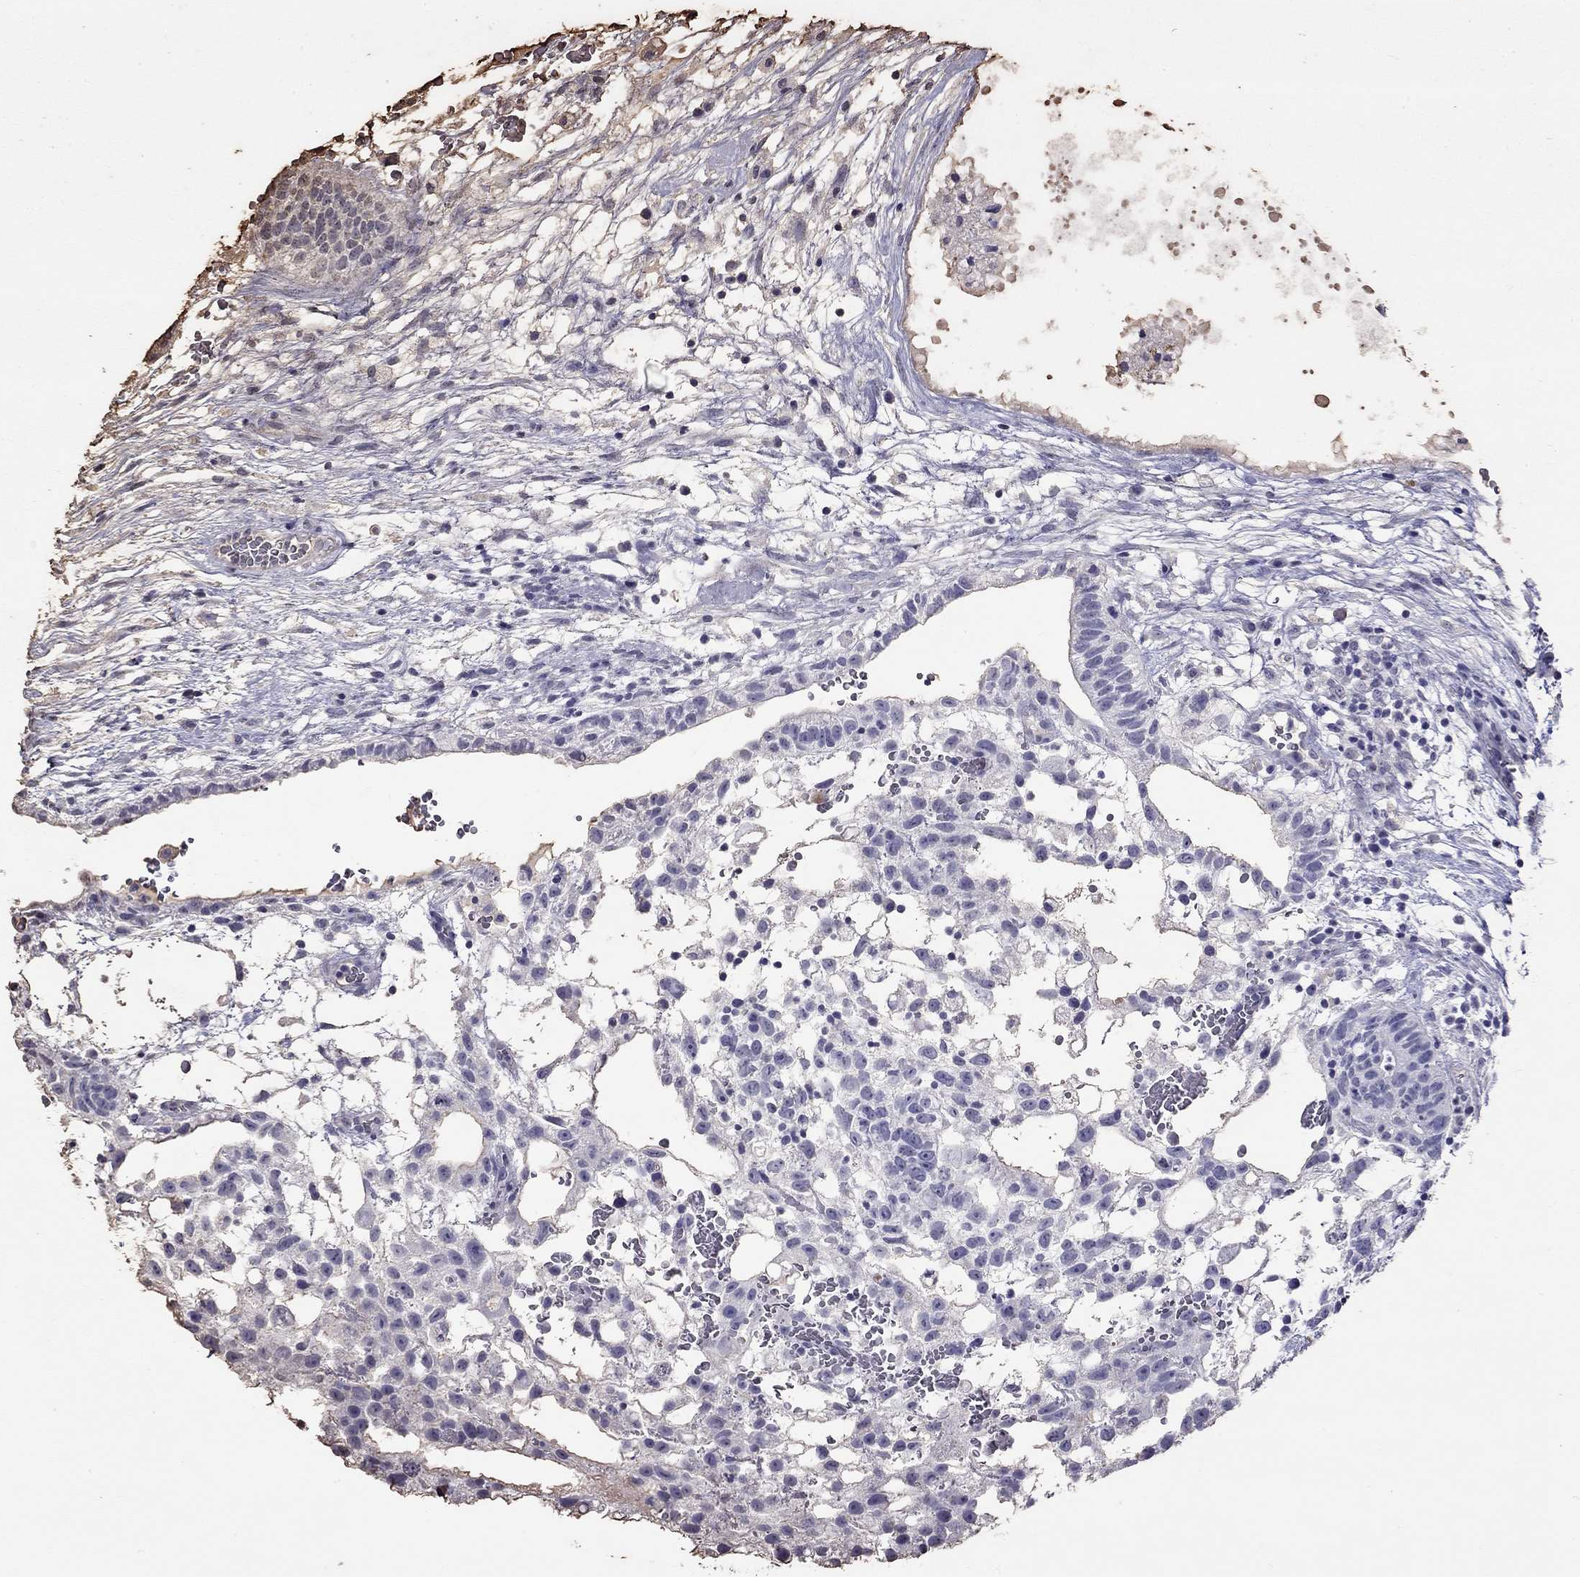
{"staining": {"intensity": "negative", "quantity": "none", "location": "none"}, "tissue": "testis cancer", "cell_type": "Tumor cells", "image_type": "cancer", "snomed": [{"axis": "morphology", "description": "Normal tissue, NOS"}, {"axis": "morphology", "description": "Carcinoma, Embryonal, NOS"}, {"axis": "topography", "description": "Testis"}], "caption": "Testis embryonal carcinoma was stained to show a protein in brown. There is no significant positivity in tumor cells. The staining was performed using DAB (3,3'-diaminobenzidine) to visualize the protein expression in brown, while the nuclei were stained in blue with hematoxylin (Magnification: 20x).", "gene": "SUN3", "patient": {"sex": "male", "age": 32}}